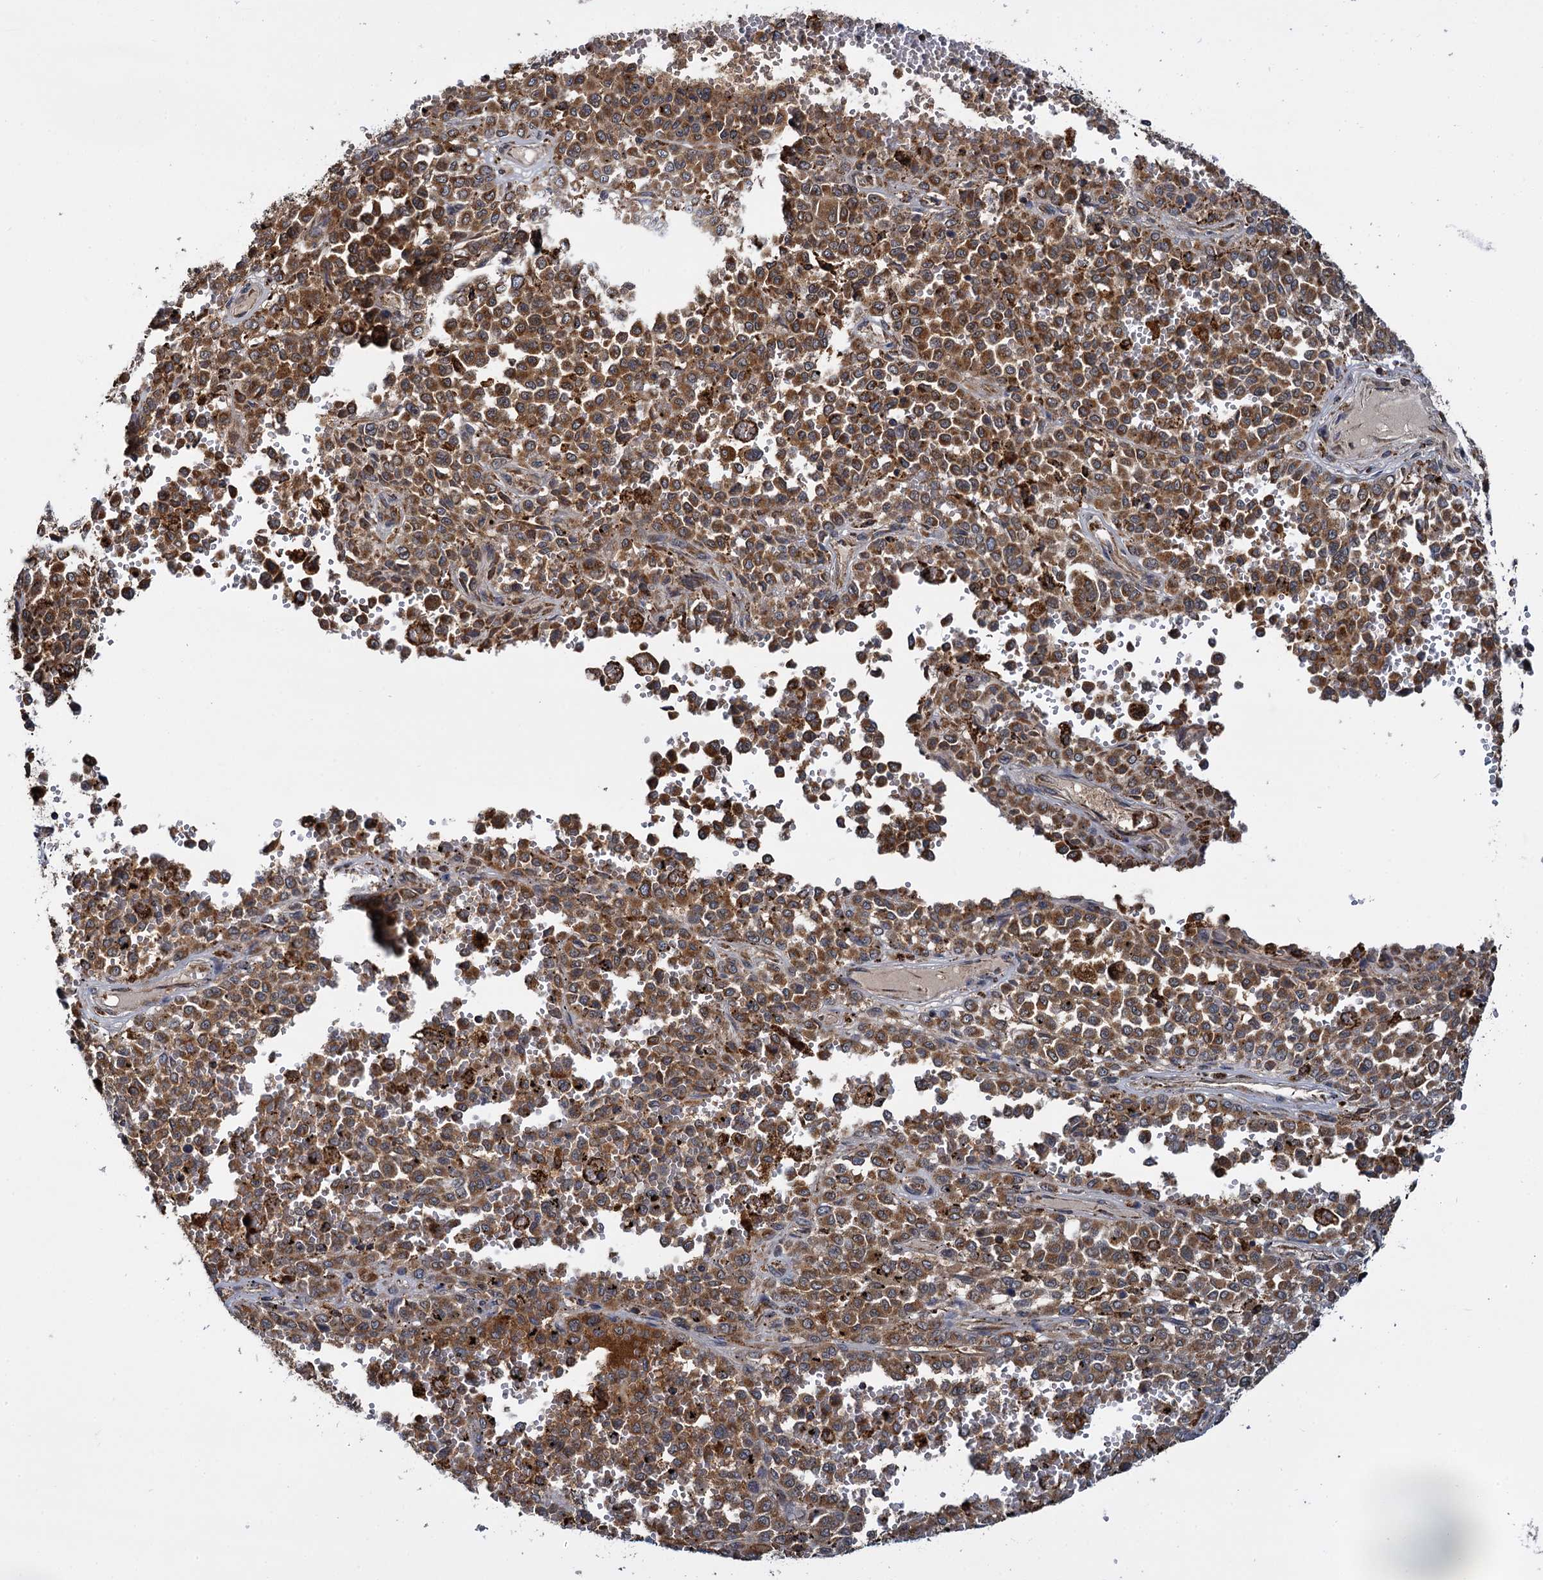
{"staining": {"intensity": "moderate", "quantity": ">75%", "location": "cytoplasmic/membranous"}, "tissue": "melanoma", "cell_type": "Tumor cells", "image_type": "cancer", "snomed": [{"axis": "morphology", "description": "Malignant melanoma, Metastatic site"}, {"axis": "topography", "description": "Pancreas"}], "caption": "Tumor cells demonstrate medium levels of moderate cytoplasmic/membranous staining in about >75% of cells in melanoma.", "gene": "UFM1", "patient": {"sex": "female", "age": 30}}